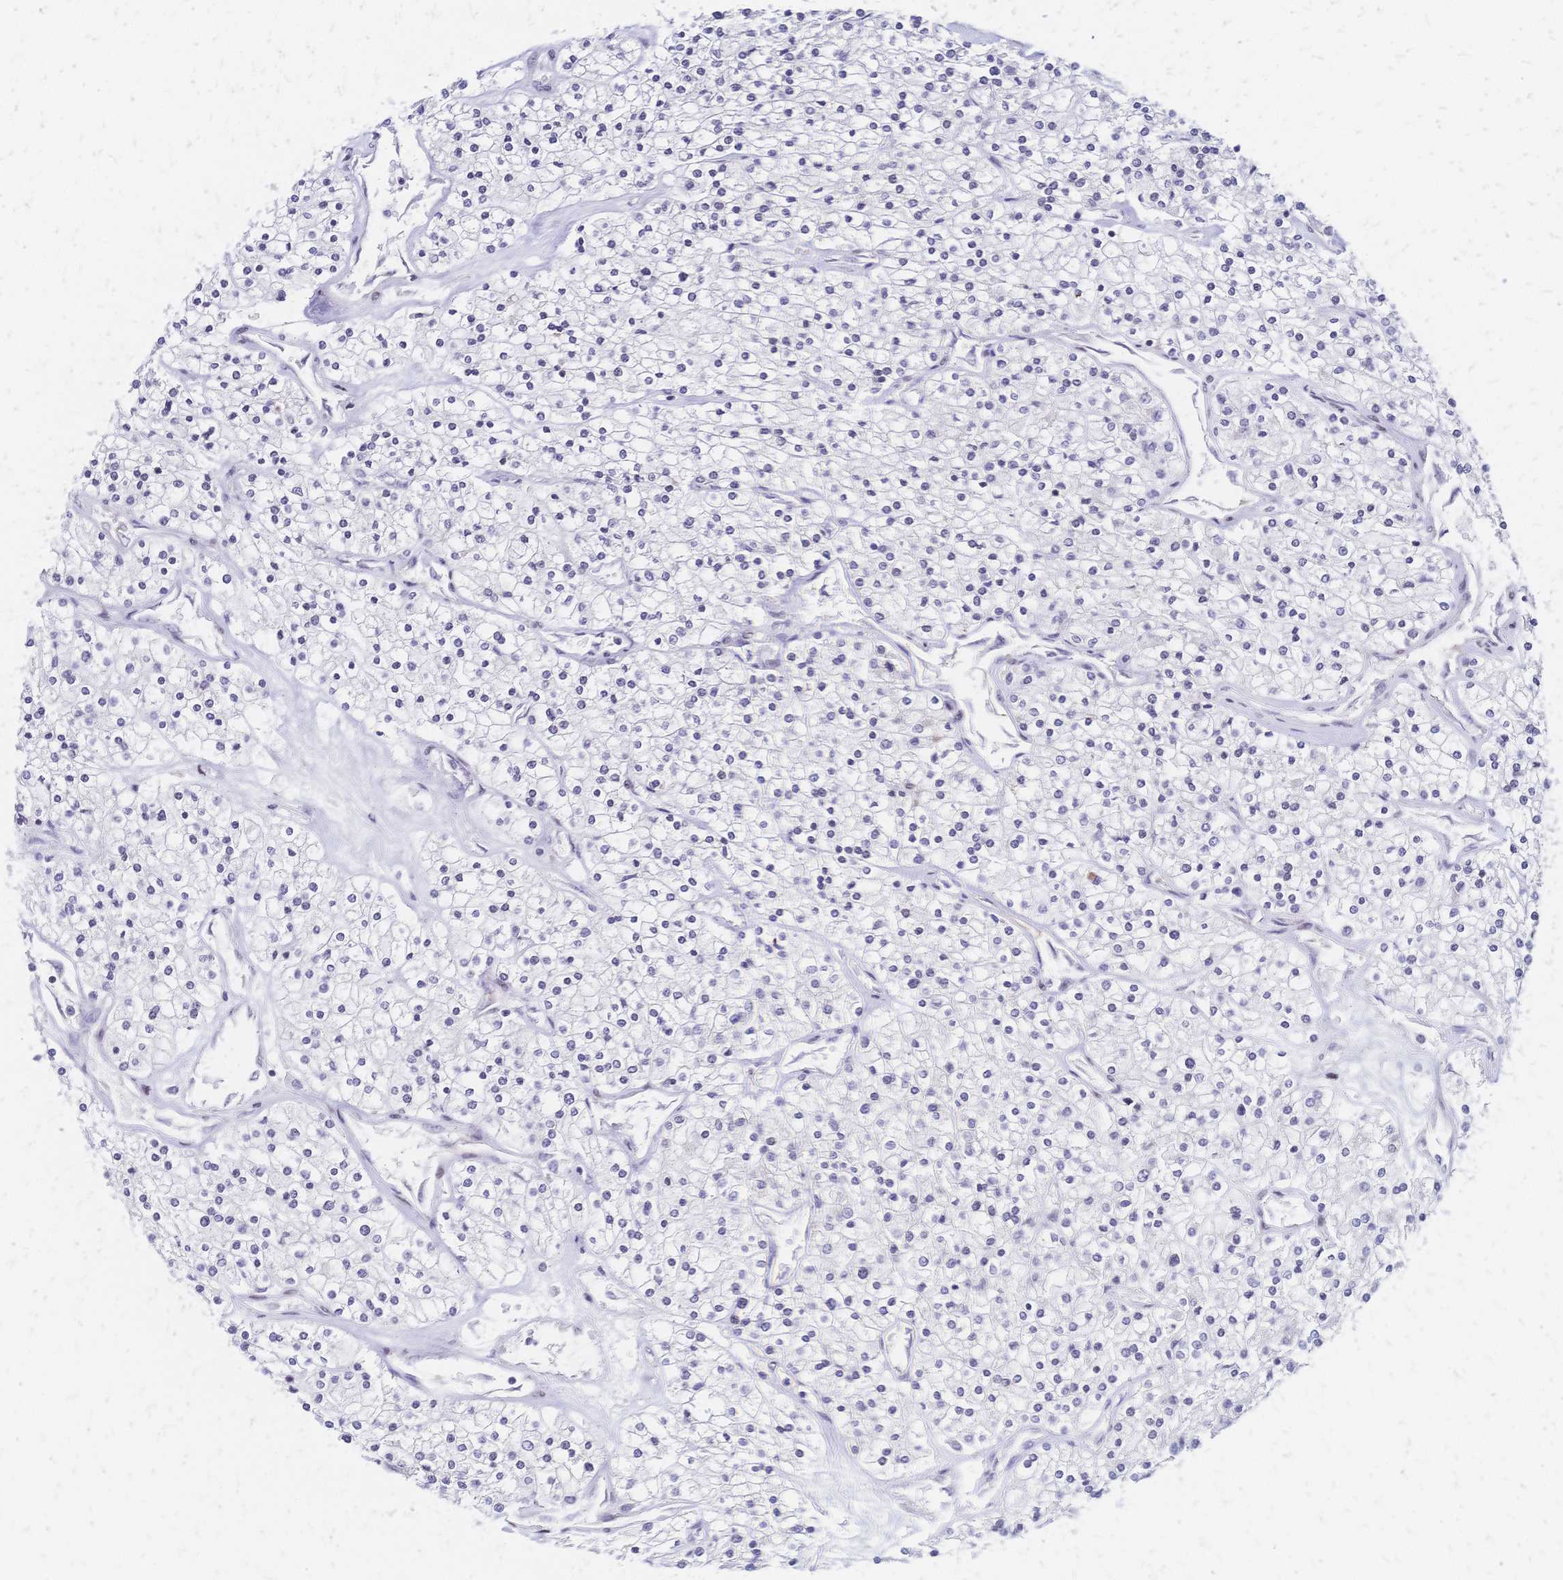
{"staining": {"intensity": "negative", "quantity": "none", "location": "none"}, "tissue": "renal cancer", "cell_type": "Tumor cells", "image_type": "cancer", "snomed": [{"axis": "morphology", "description": "Adenocarcinoma, NOS"}, {"axis": "topography", "description": "Kidney"}], "caption": "IHC image of renal cancer (adenocarcinoma) stained for a protein (brown), which shows no positivity in tumor cells. Nuclei are stained in blue.", "gene": "CBX7", "patient": {"sex": "male", "age": 80}}